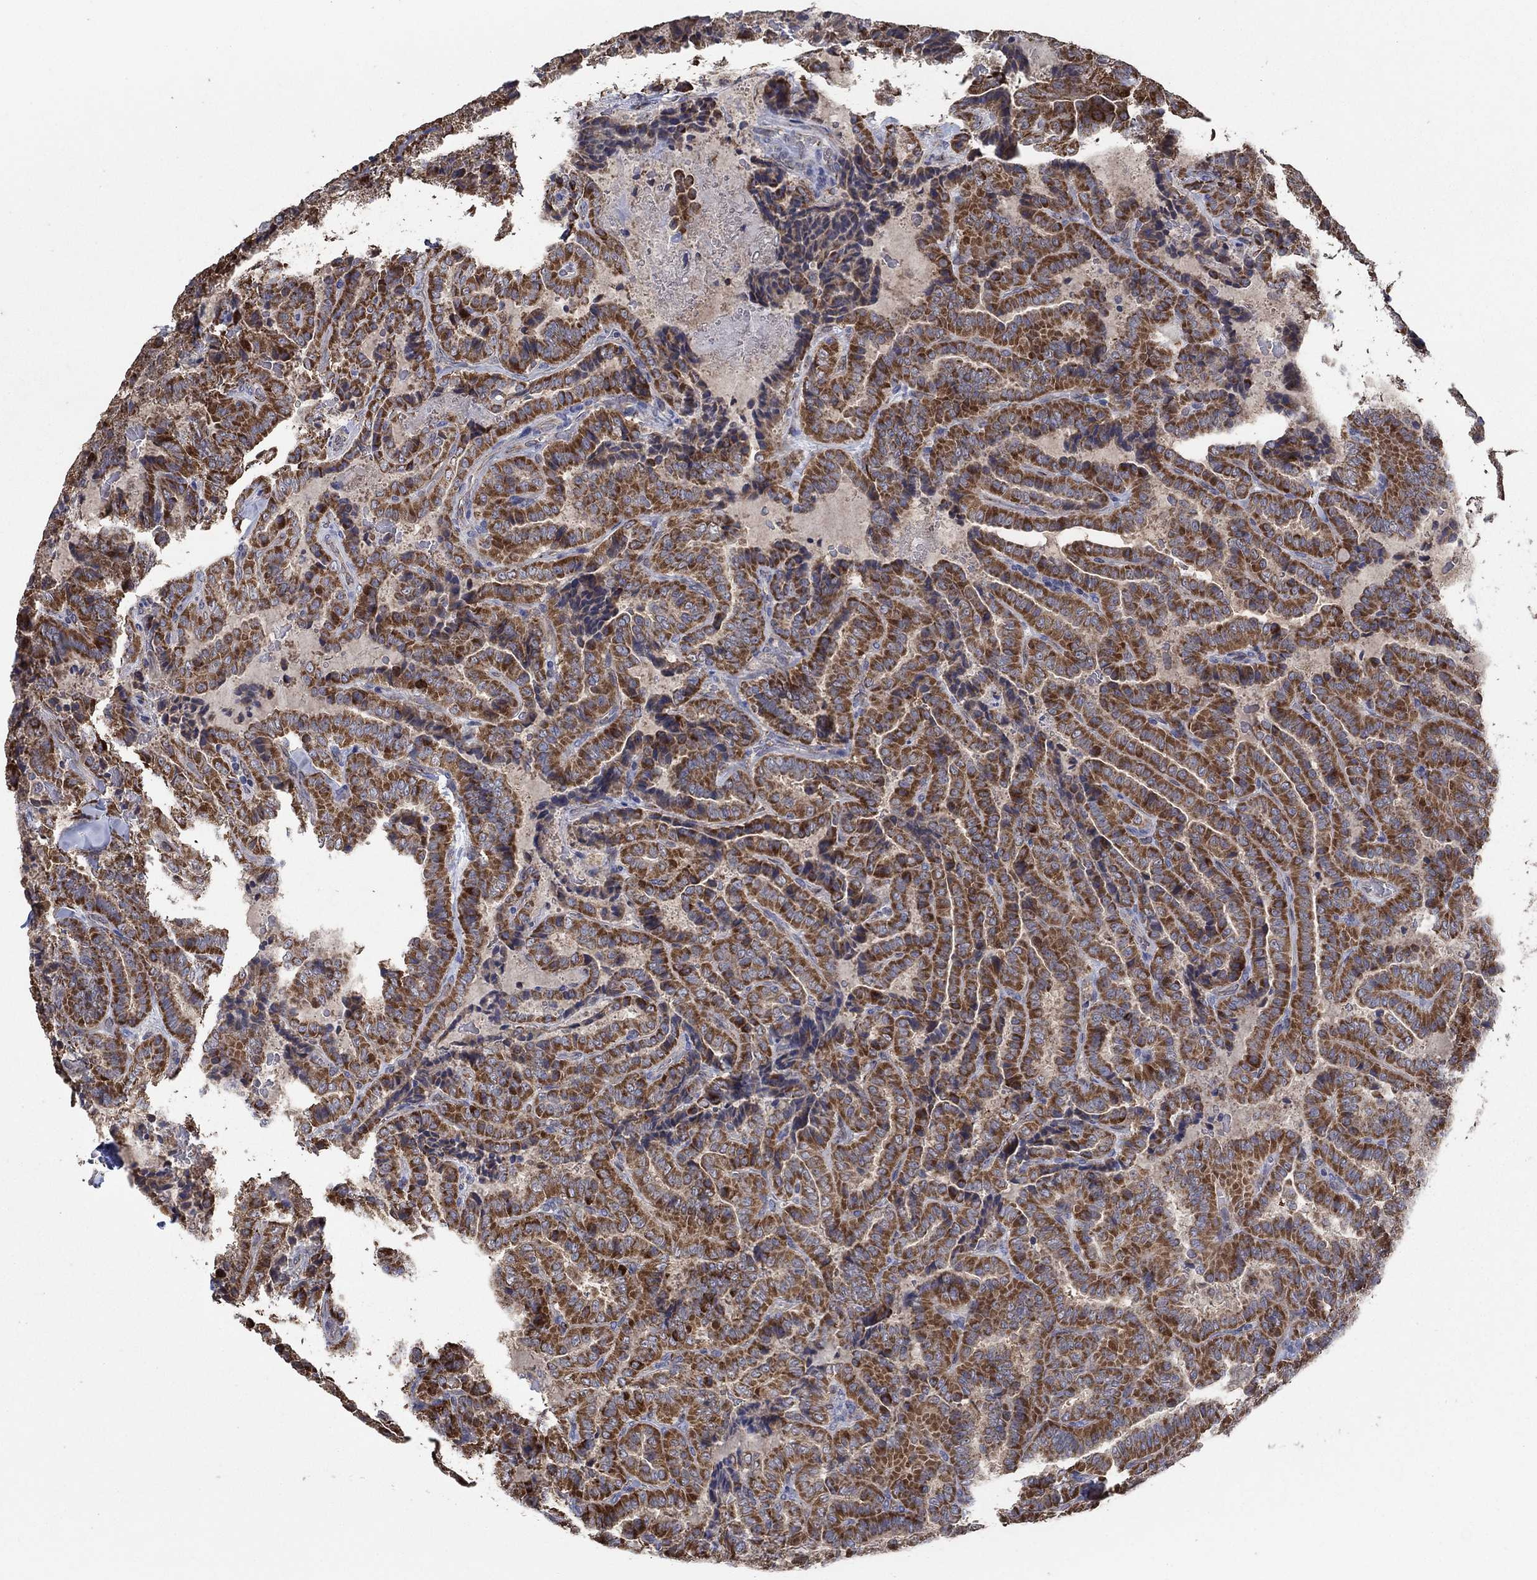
{"staining": {"intensity": "strong", "quantity": ">75%", "location": "cytoplasmic/membranous"}, "tissue": "thyroid cancer", "cell_type": "Tumor cells", "image_type": "cancer", "snomed": [{"axis": "morphology", "description": "Papillary adenocarcinoma, NOS"}, {"axis": "topography", "description": "Thyroid gland"}], "caption": "High-magnification brightfield microscopy of thyroid cancer (papillary adenocarcinoma) stained with DAB (brown) and counterstained with hematoxylin (blue). tumor cells exhibit strong cytoplasmic/membranous positivity is present in approximately>75% of cells.", "gene": "HID1", "patient": {"sex": "female", "age": 39}}